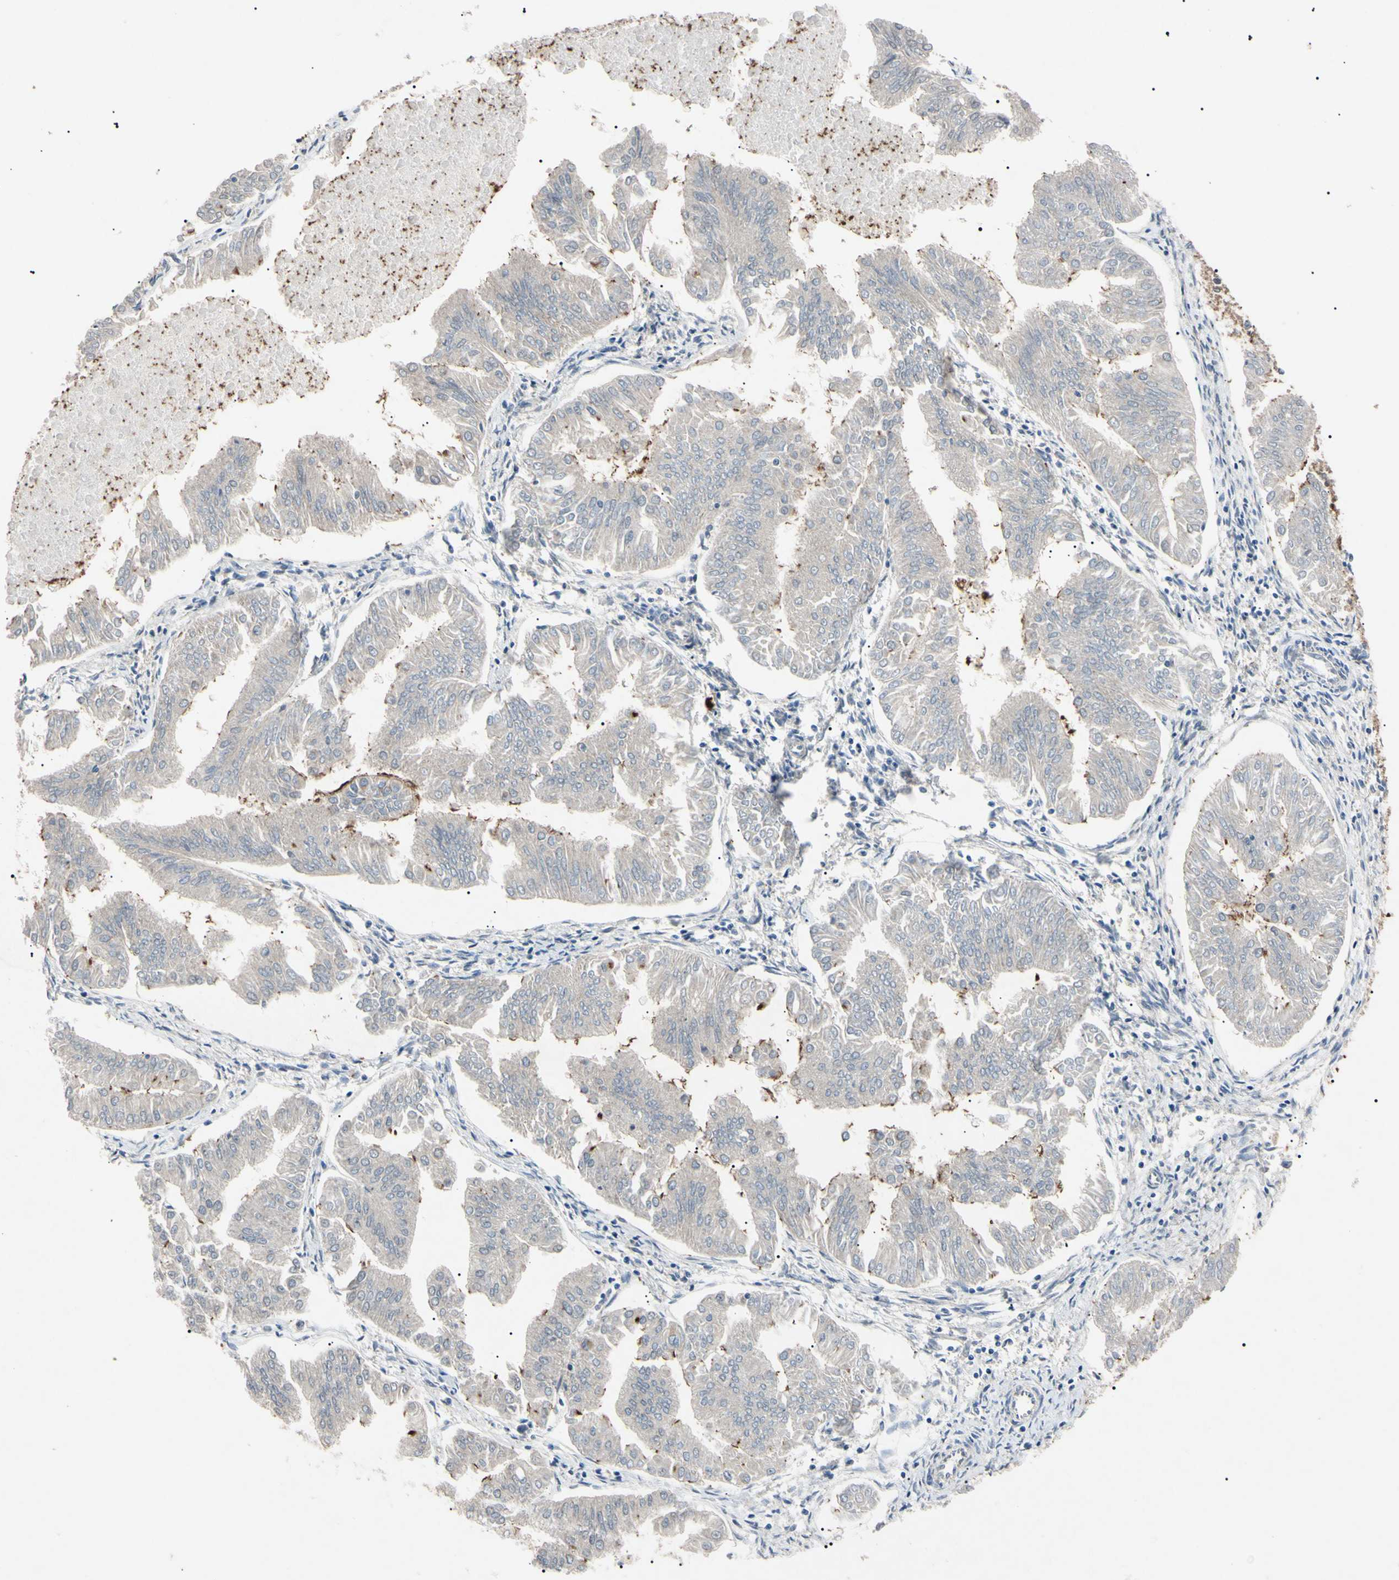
{"staining": {"intensity": "weak", "quantity": ">75%", "location": "cytoplasmic/membranous"}, "tissue": "endometrial cancer", "cell_type": "Tumor cells", "image_type": "cancer", "snomed": [{"axis": "morphology", "description": "Adenocarcinoma, NOS"}, {"axis": "topography", "description": "Endometrium"}], "caption": "About >75% of tumor cells in endometrial cancer (adenocarcinoma) demonstrate weak cytoplasmic/membranous protein expression as visualized by brown immunohistochemical staining.", "gene": "TUBB4A", "patient": {"sex": "female", "age": 53}}